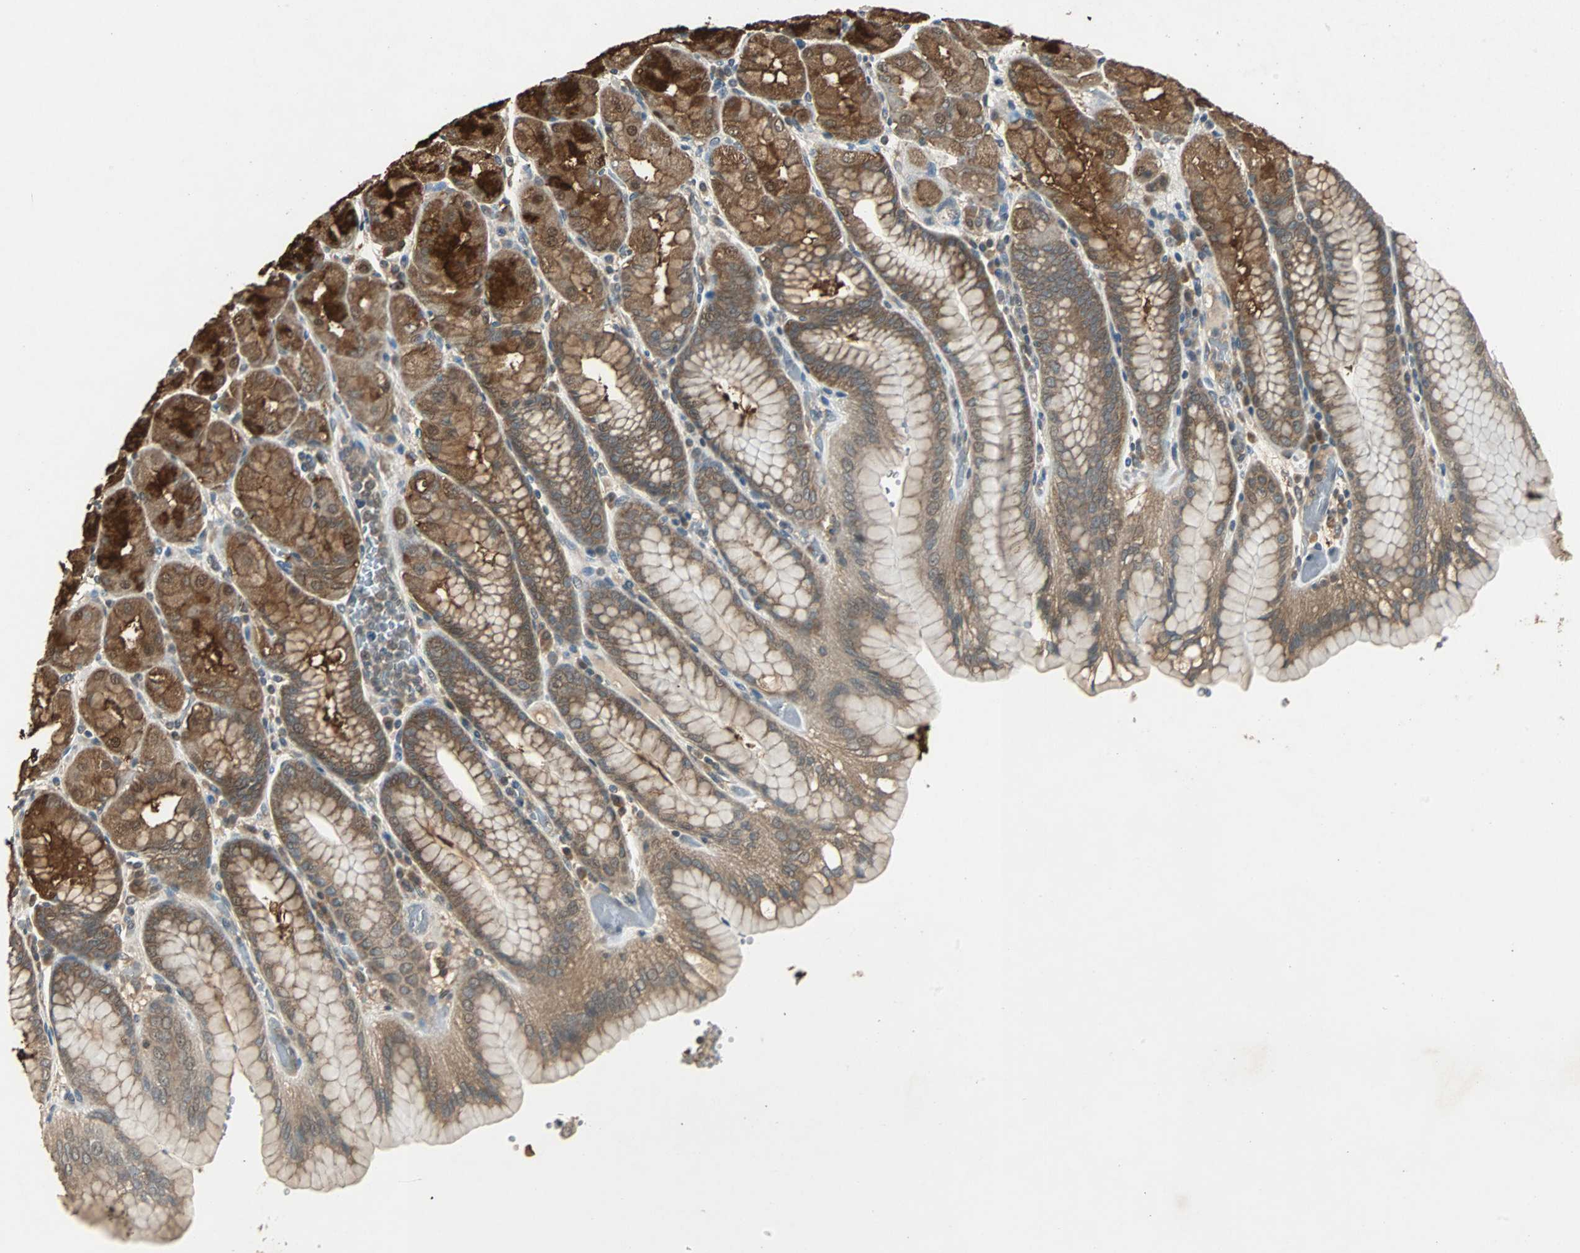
{"staining": {"intensity": "strong", "quantity": ">75%", "location": "cytoplasmic/membranous,nuclear"}, "tissue": "stomach", "cell_type": "Glandular cells", "image_type": "normal", "snomed": [{"axis": "morphology", "description": "Normal tissue, NOS"}, {"axis": "topography", "description": "Stomach, upper"}, {"axis": "topography", "description": "Stomach"}], "caption": "Approximately >75% of glandular cells in unremarkable stomach display strong cytoplasmic/membranous,nuclear protein expression as visualized by brown immunohistochemical staining.", "gene": "ABHD2", "patient": {"sex": "male", "age": 76}}